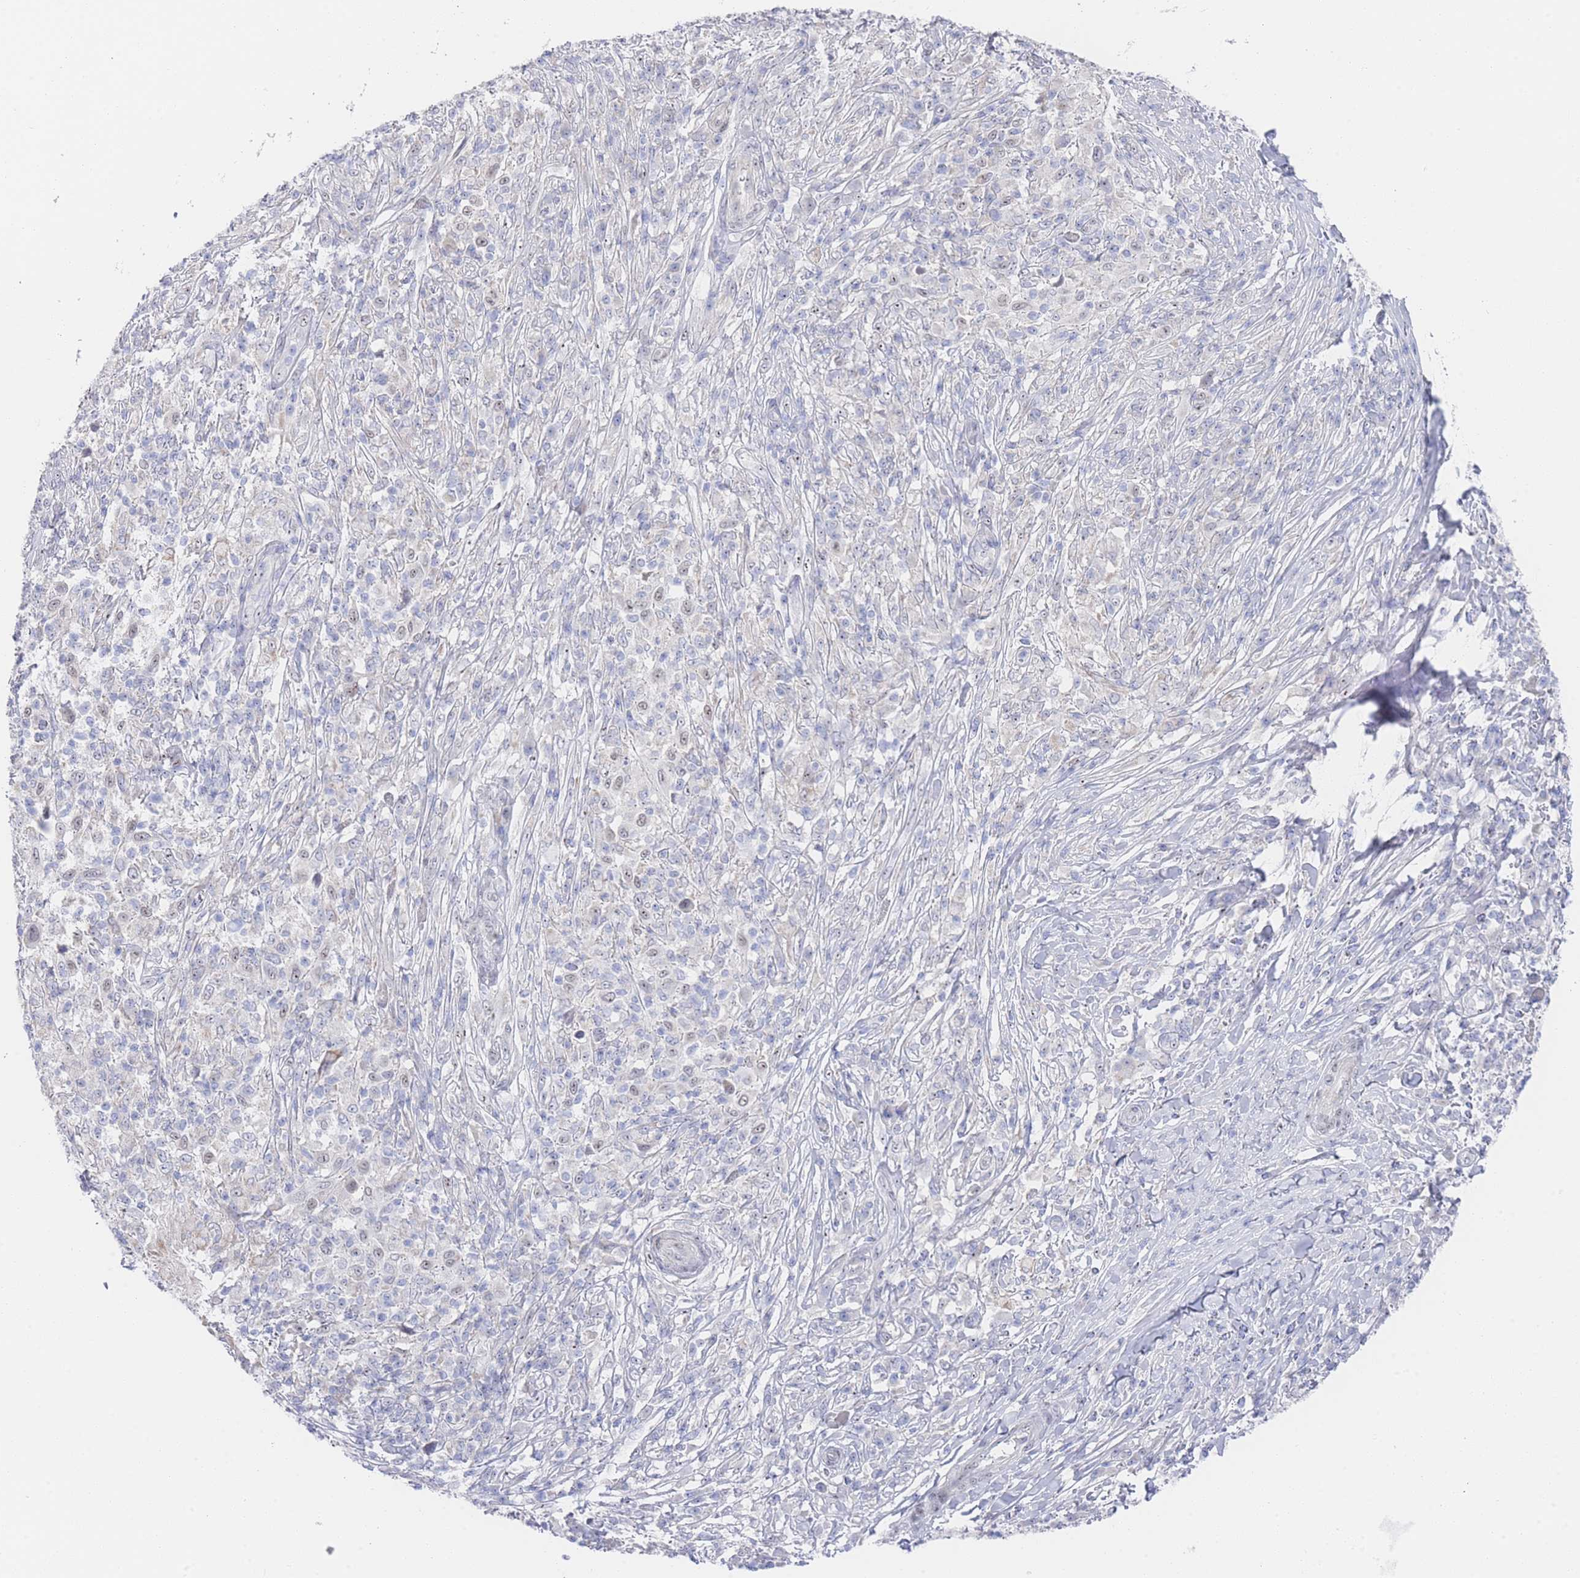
{"staining": {"intensity": "negative", "quantity": "none", "location": "none"}, "tissue": "melanoma", "cell_type": "Tumor cells", "image_type": "cancer", "snomed": [{"axis": "morphology", "description": "Malignant melanoma, NOS"}, {"axis": "topography", "description": "Skin"}], "caption": "Malignant melanoma was stained to show a protein in brown. There is no significant staining in tumor cells. (DAB IHC, high magnification).", "gene": "ZNF142", "patient": {"sex": "male", "age": 66}}